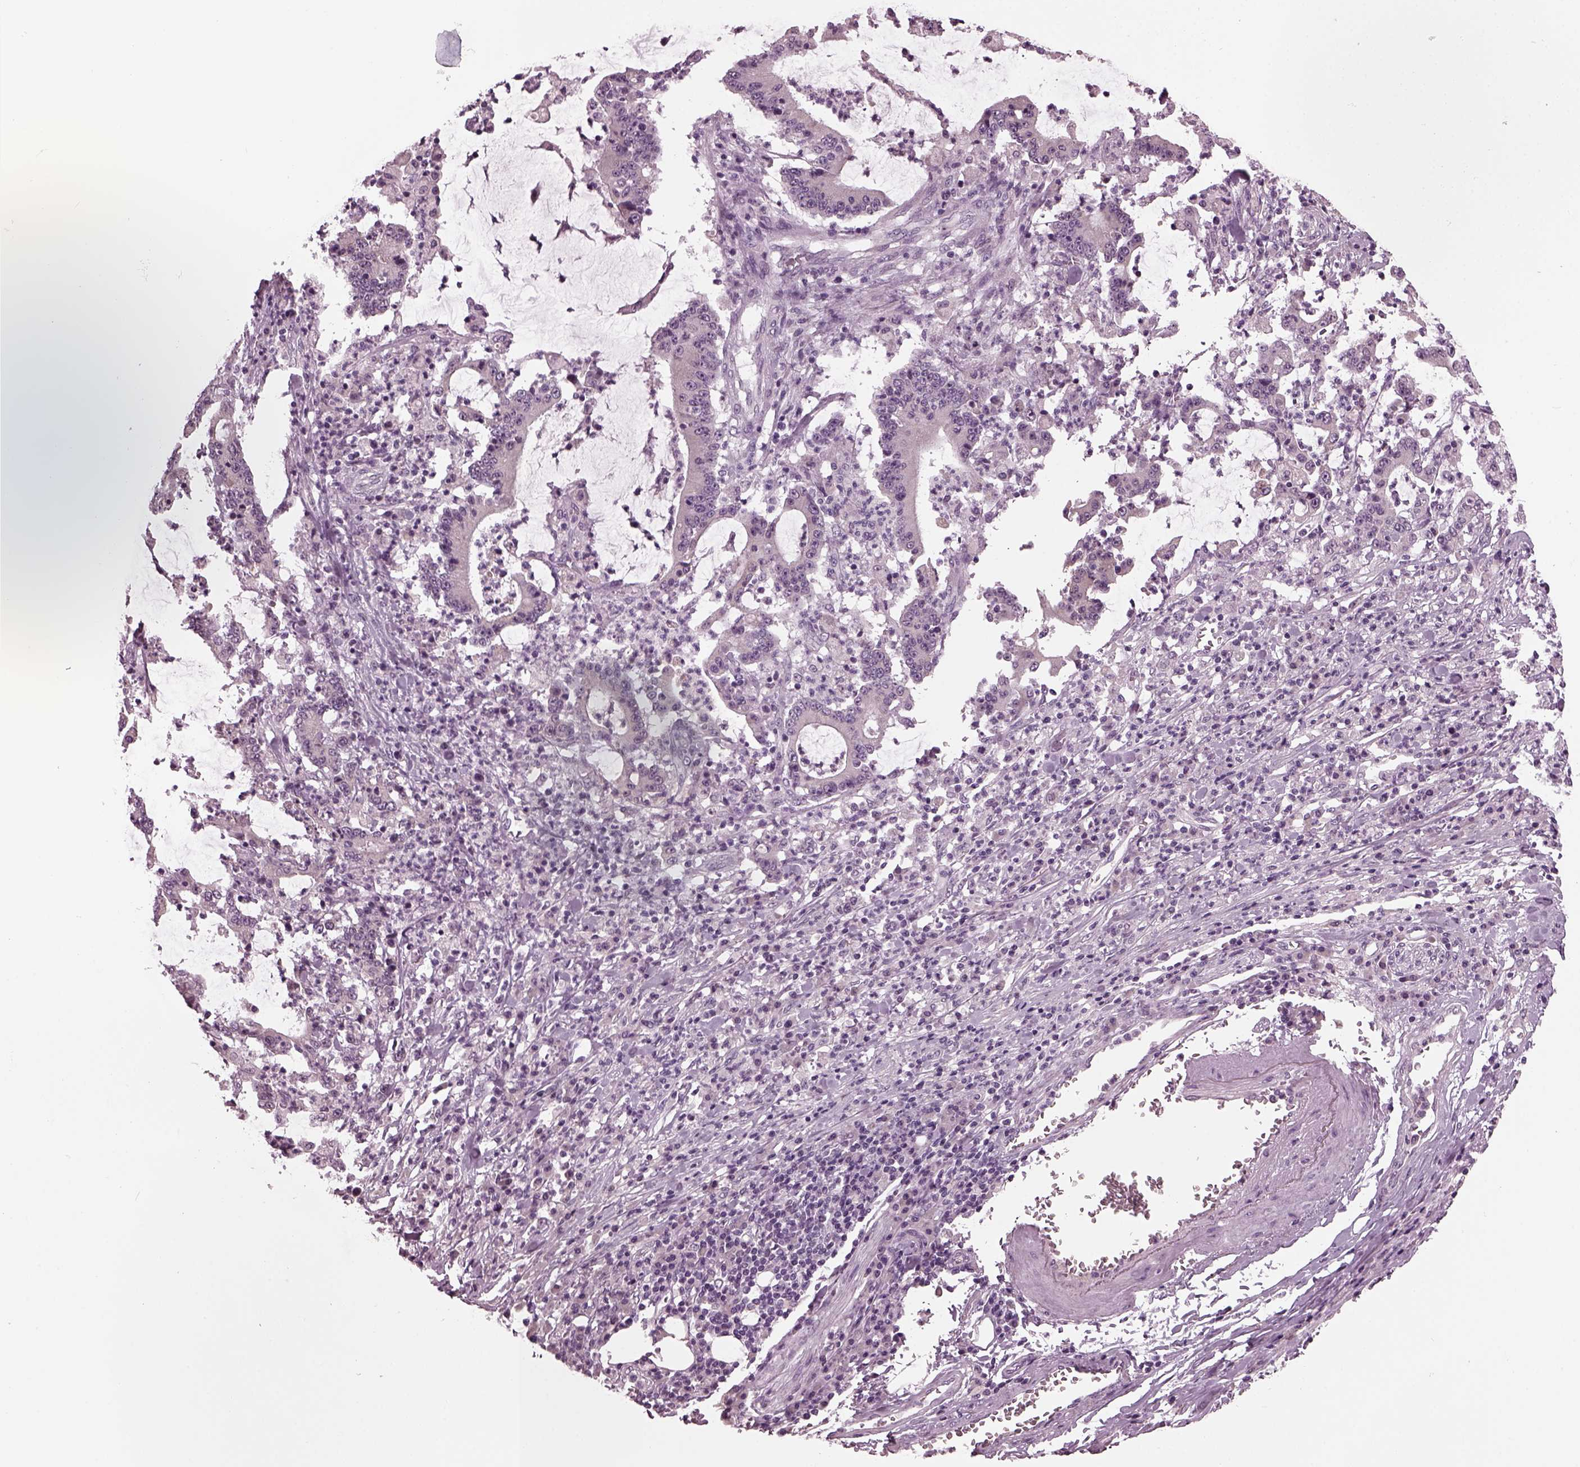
{"staining": {"intensity": "negative", "quantity": "none", "location": "none"}, "tissue": "stomach cancer", "cell_type": "Tumor cells", "image_type": "cancer", "snomed": [{"axis": "morphology", "description": "Adenocarcinoma, NOS"}, {"axis": "topography", "description": "Stomach, upper"}], "caption": "Tumor cells show no significant protein staining in stomach cancer.", "gene": "CLCN4", "patient": {"sex": "male", "age": 68}}